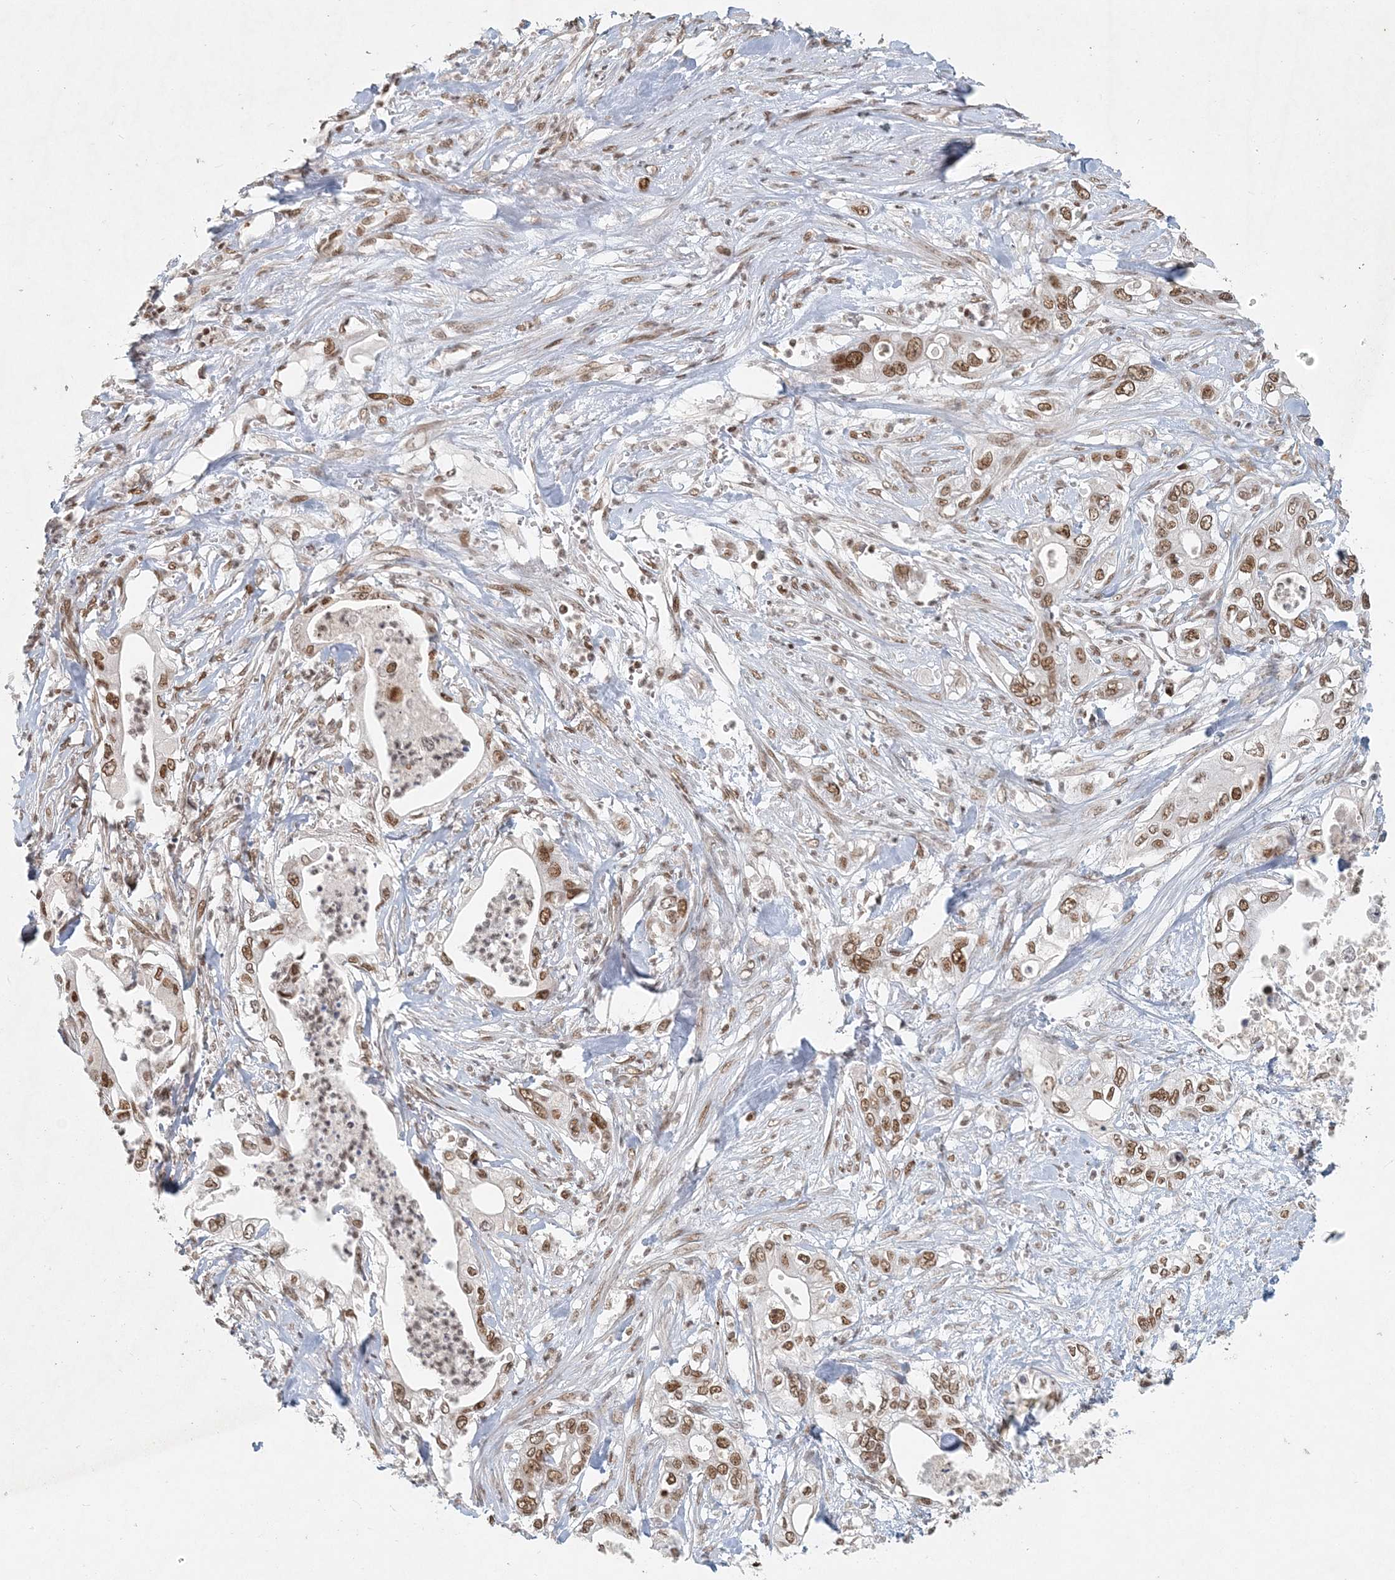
{"staining": {"intensity": "moderate", "quantity": ">75%", "location": "nuclear"}, "tissue": "pancreatic cancer", "cell_type": "Tumor cells", "image_type": "cancer", "snomed": [{"axis": "morphology", "description": "Adenocarcinoma, NOS"}, {"axis": "topography", "description": "Pancreas"}], "caption": "Tumor cells demonstrate medium levels of moderate nuclear staining in approximately >75% of cells in pancreatic cancer (adenocarcinoma).", "gene": "BAZ1B", "patient": {"sex": "female", "age": 78}}